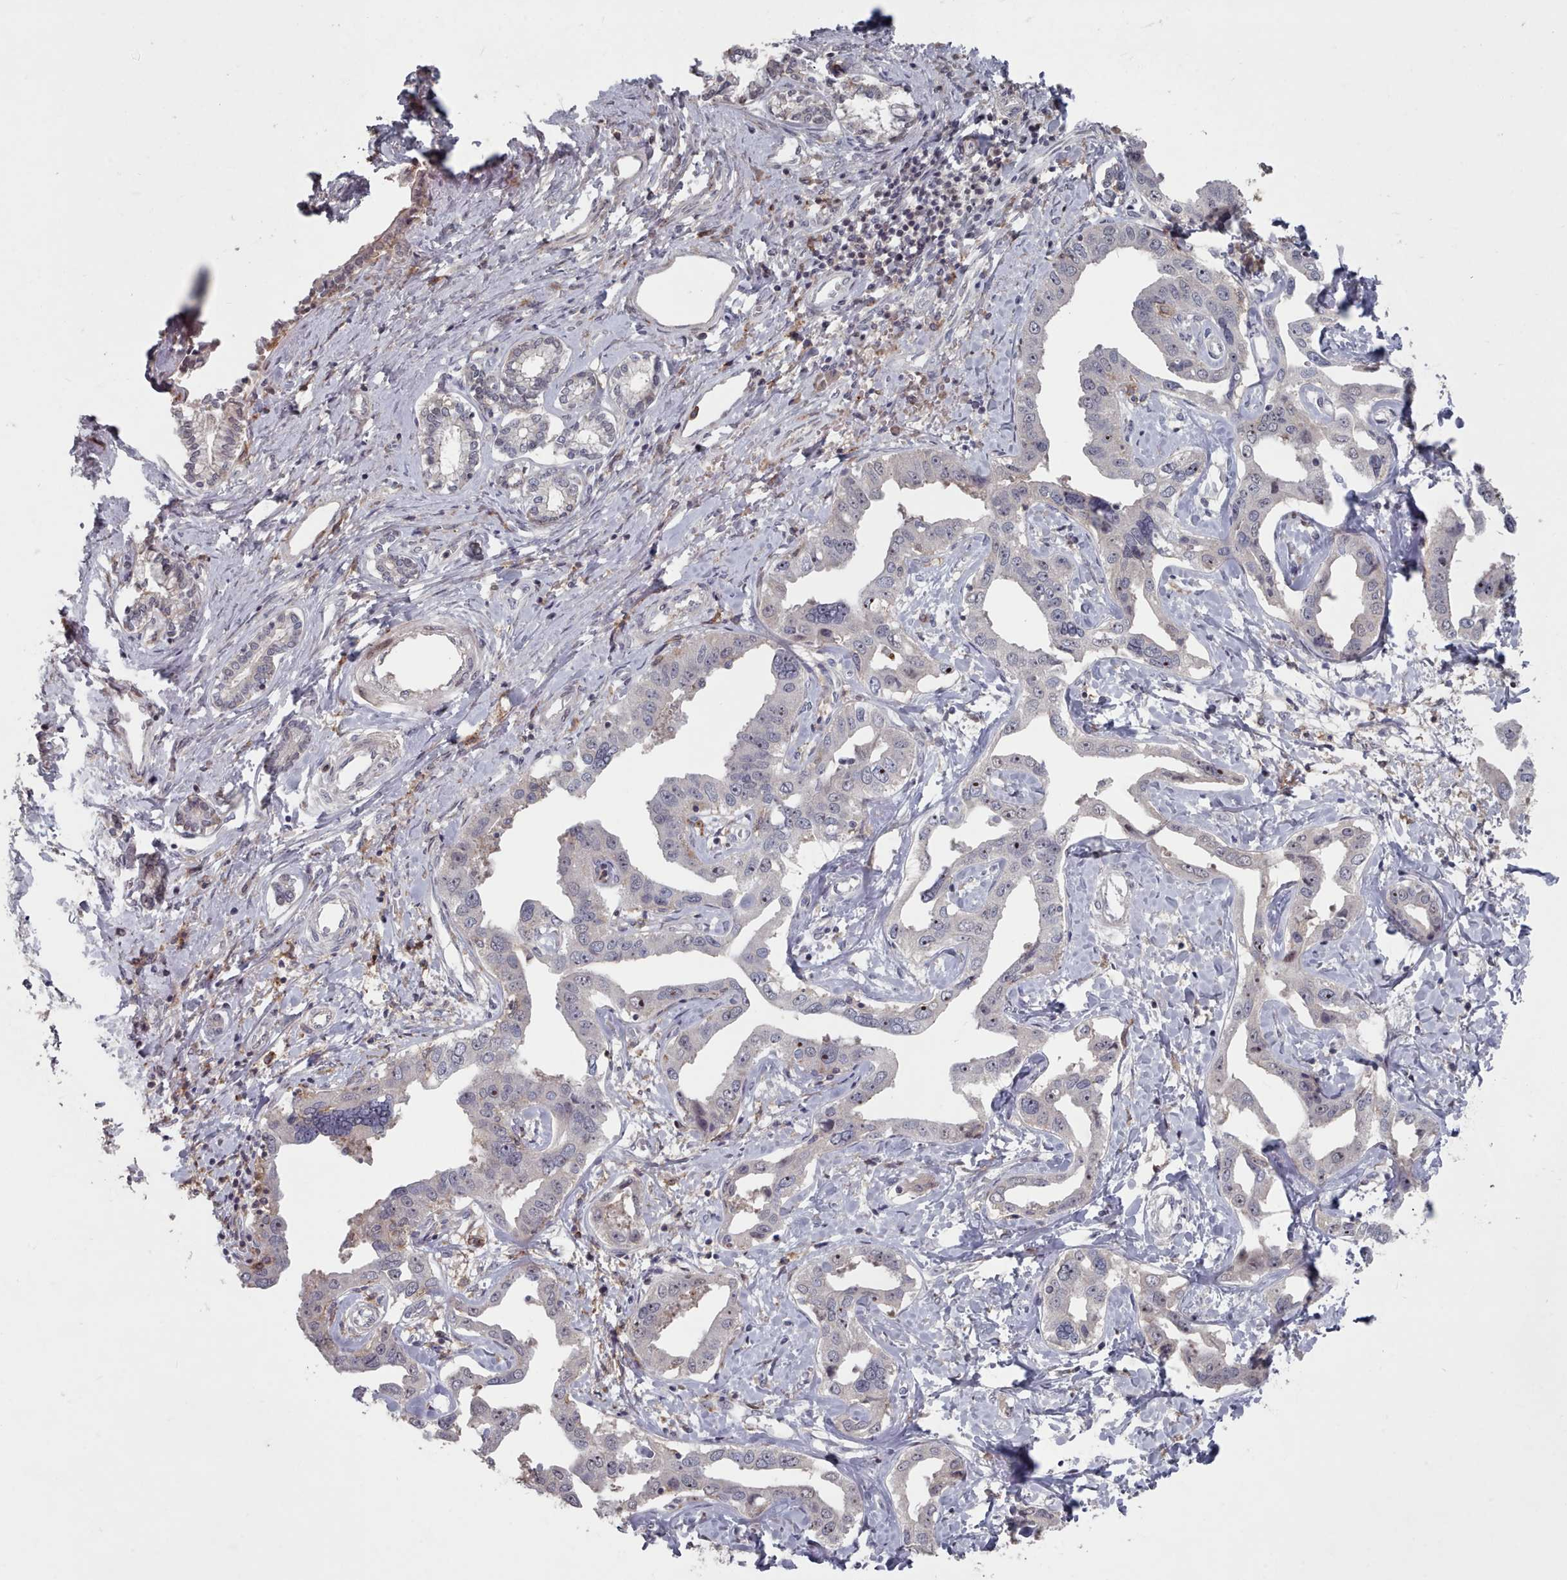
{"staining": {"intensity": "negative", "quantity": "none", "location": "none"}, "tissue": "liver cancer", "cell_type": "Tumor cells", "image_type": "cancer", "snomed": [{"axis": "morphology", "description": "Cholangiocarcinoma"}, {"axis": "topography", "description": "Liver"}], "caption": "Immunohistochemistry (IHC) histopathology image of neoplastic tissue: liver cancer stained with DAB (3,3'-diaminobenzidine) demonstrates no significant protein staining in tumor cells.", "gene": "COL8A2", "patient": {"sex": "male", "age": 59}}